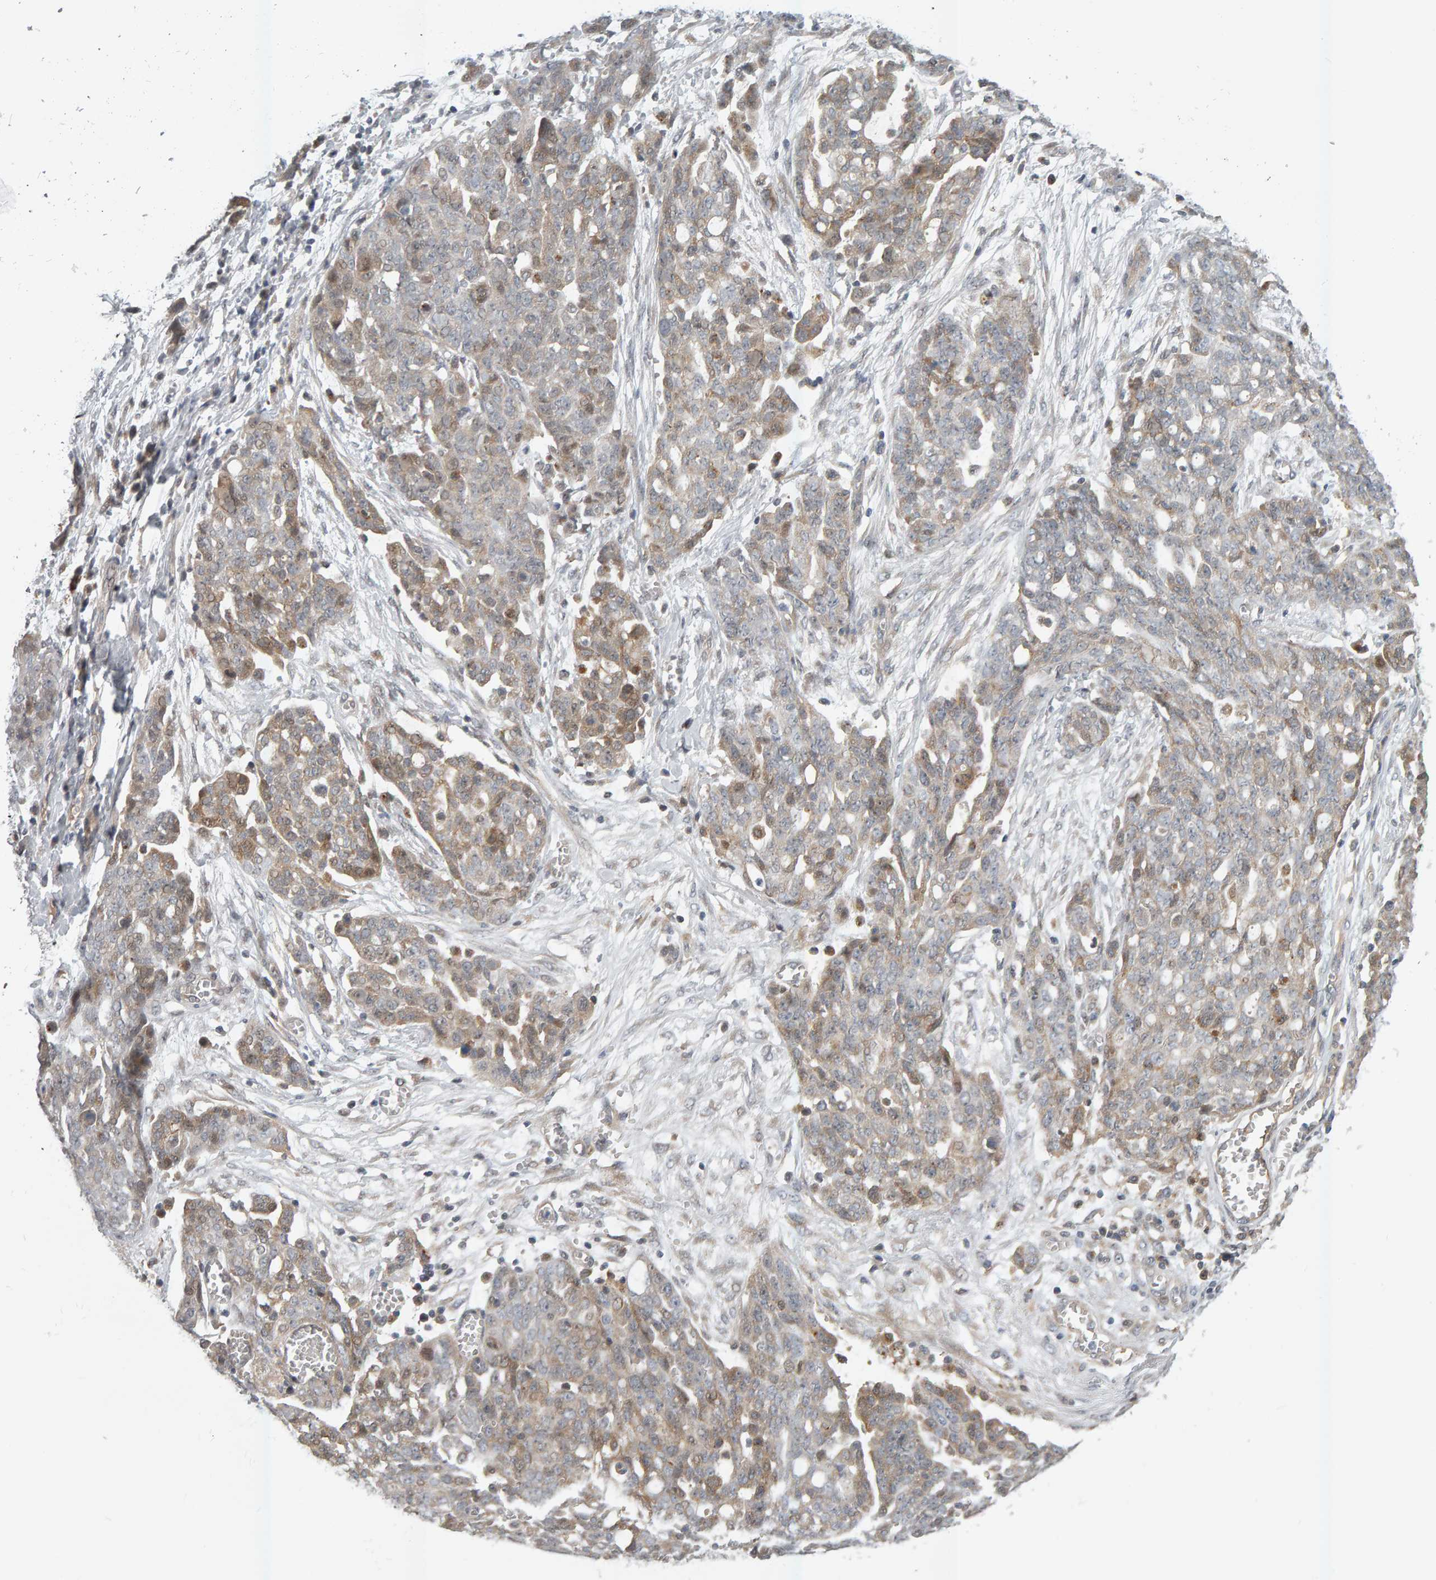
{"staining": {"intensity": "weak", "quantity": ">75%", "location": "cytoplasmic/membranous"}, "tissue": "ovarian cancer", "cell_type": "Tumor cells", "image_type": "cancer", "snomed": [{"axis": "morphology", "description": "Cystadenocarcinoma, serous, NOS"}, {"axis": "topography", "description": "Soft tissue"}, {"axis": "topography", "description": "Ovary"}], "caption": "A high-resolution photomicrograph shows IHC staining of ovarian cancer, which demonstrates weak cytoplasmic/membranous positivity in approximately >75% of tumor cells.", "gene": "ZNF160", "patient": {"sex": "female", "age": 57}}